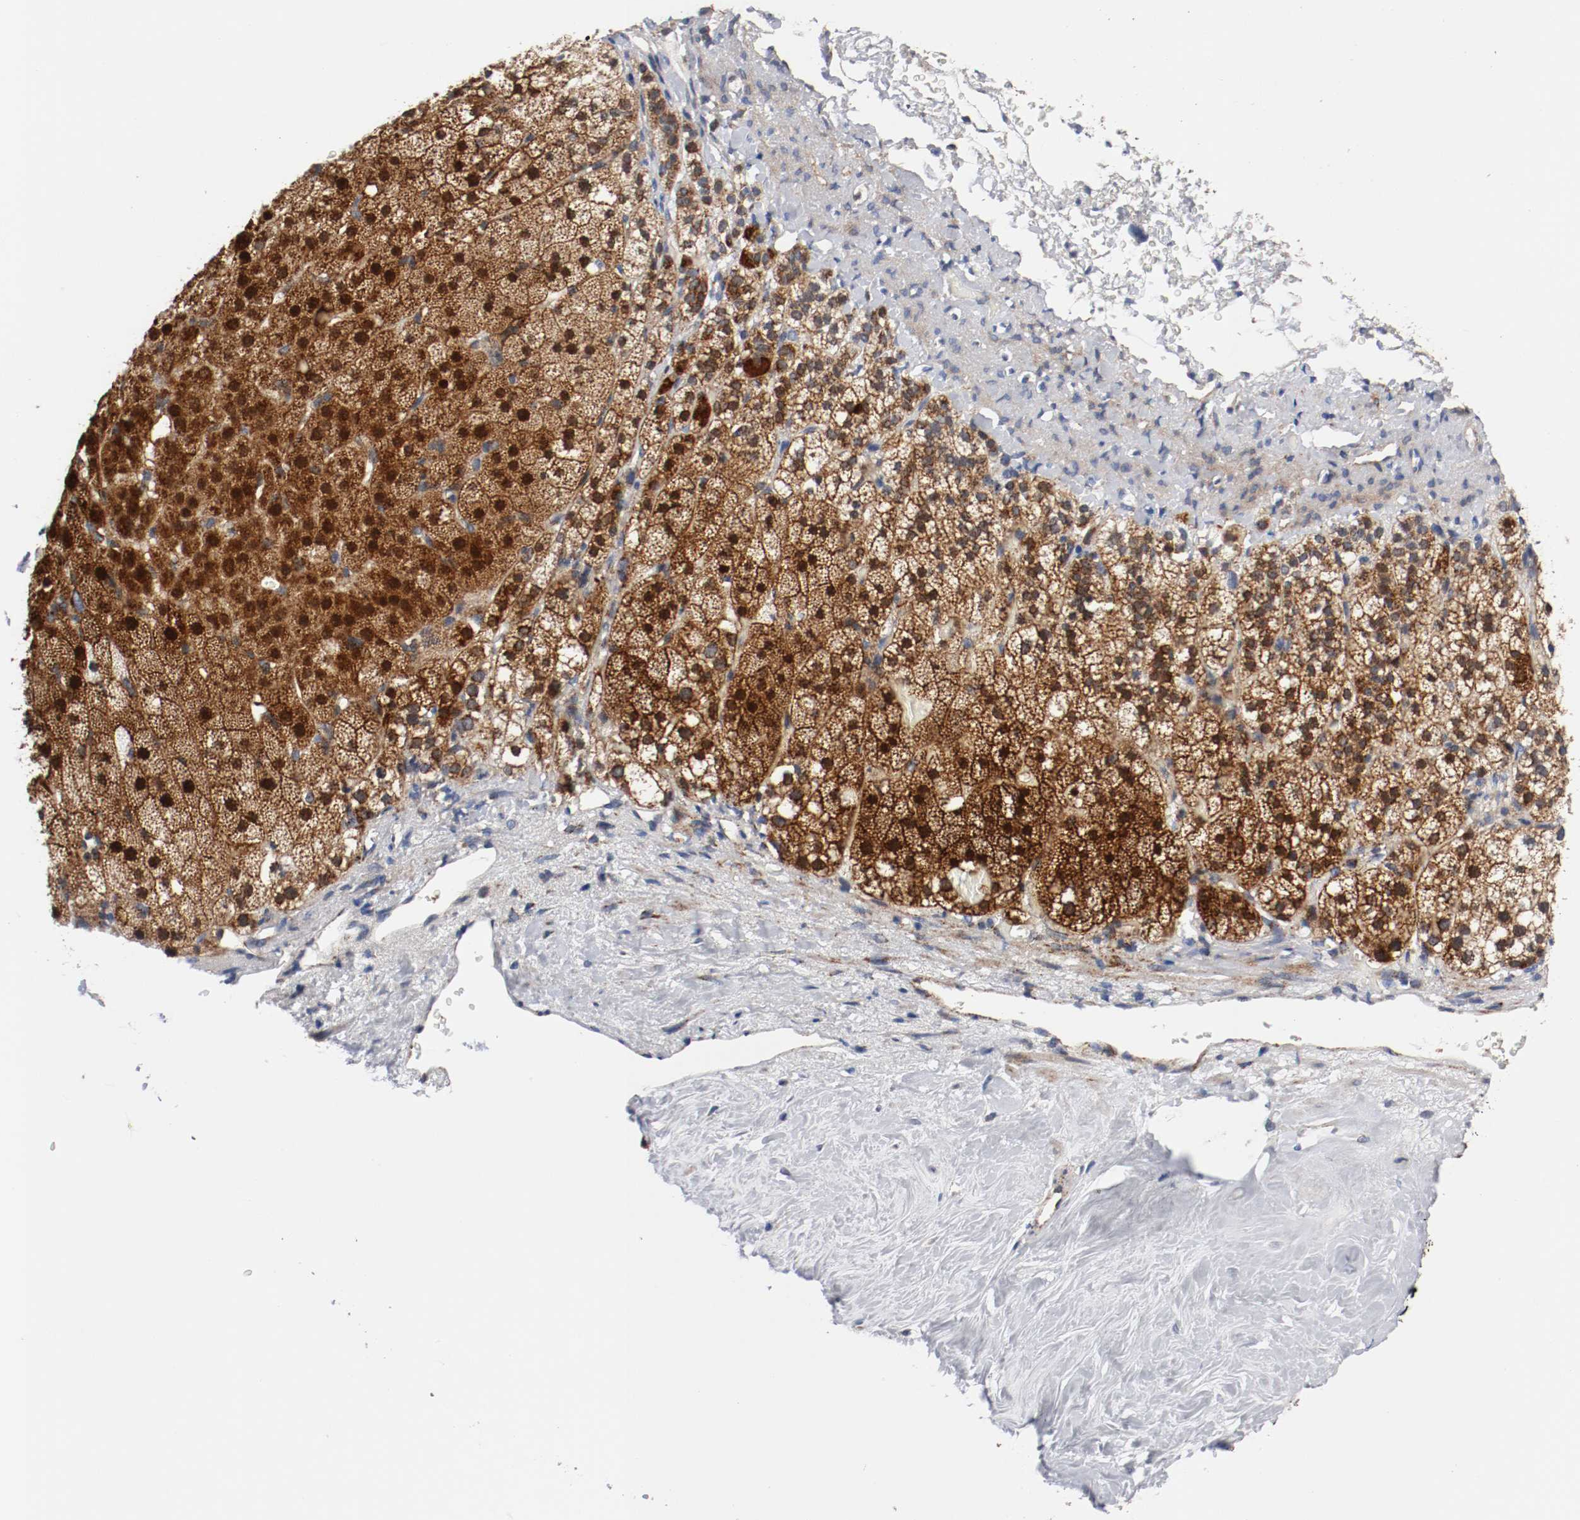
{"staining": {"intensity": "strong", "quantity": ">75%", "location": "cytoplasmic/membranous,nuclear"}, "tissue": "adrenal gland", "cell_type": "Glandular cells", "image_type": "normal", "snomed": [{"axis": "morphology", "description": "Normal tissue, NOS"}, {"axis": "topography", "description": "Adrenal gland"}], "caption": "Immunohistochemical staining of normal human adrenal gland shows high levels of strong cytoplasmic/membranous,nuclear expression in approximately >75% of glandular cells.", "gene": "TUBD1", "patient": {"sex": "male", "age": 35}}